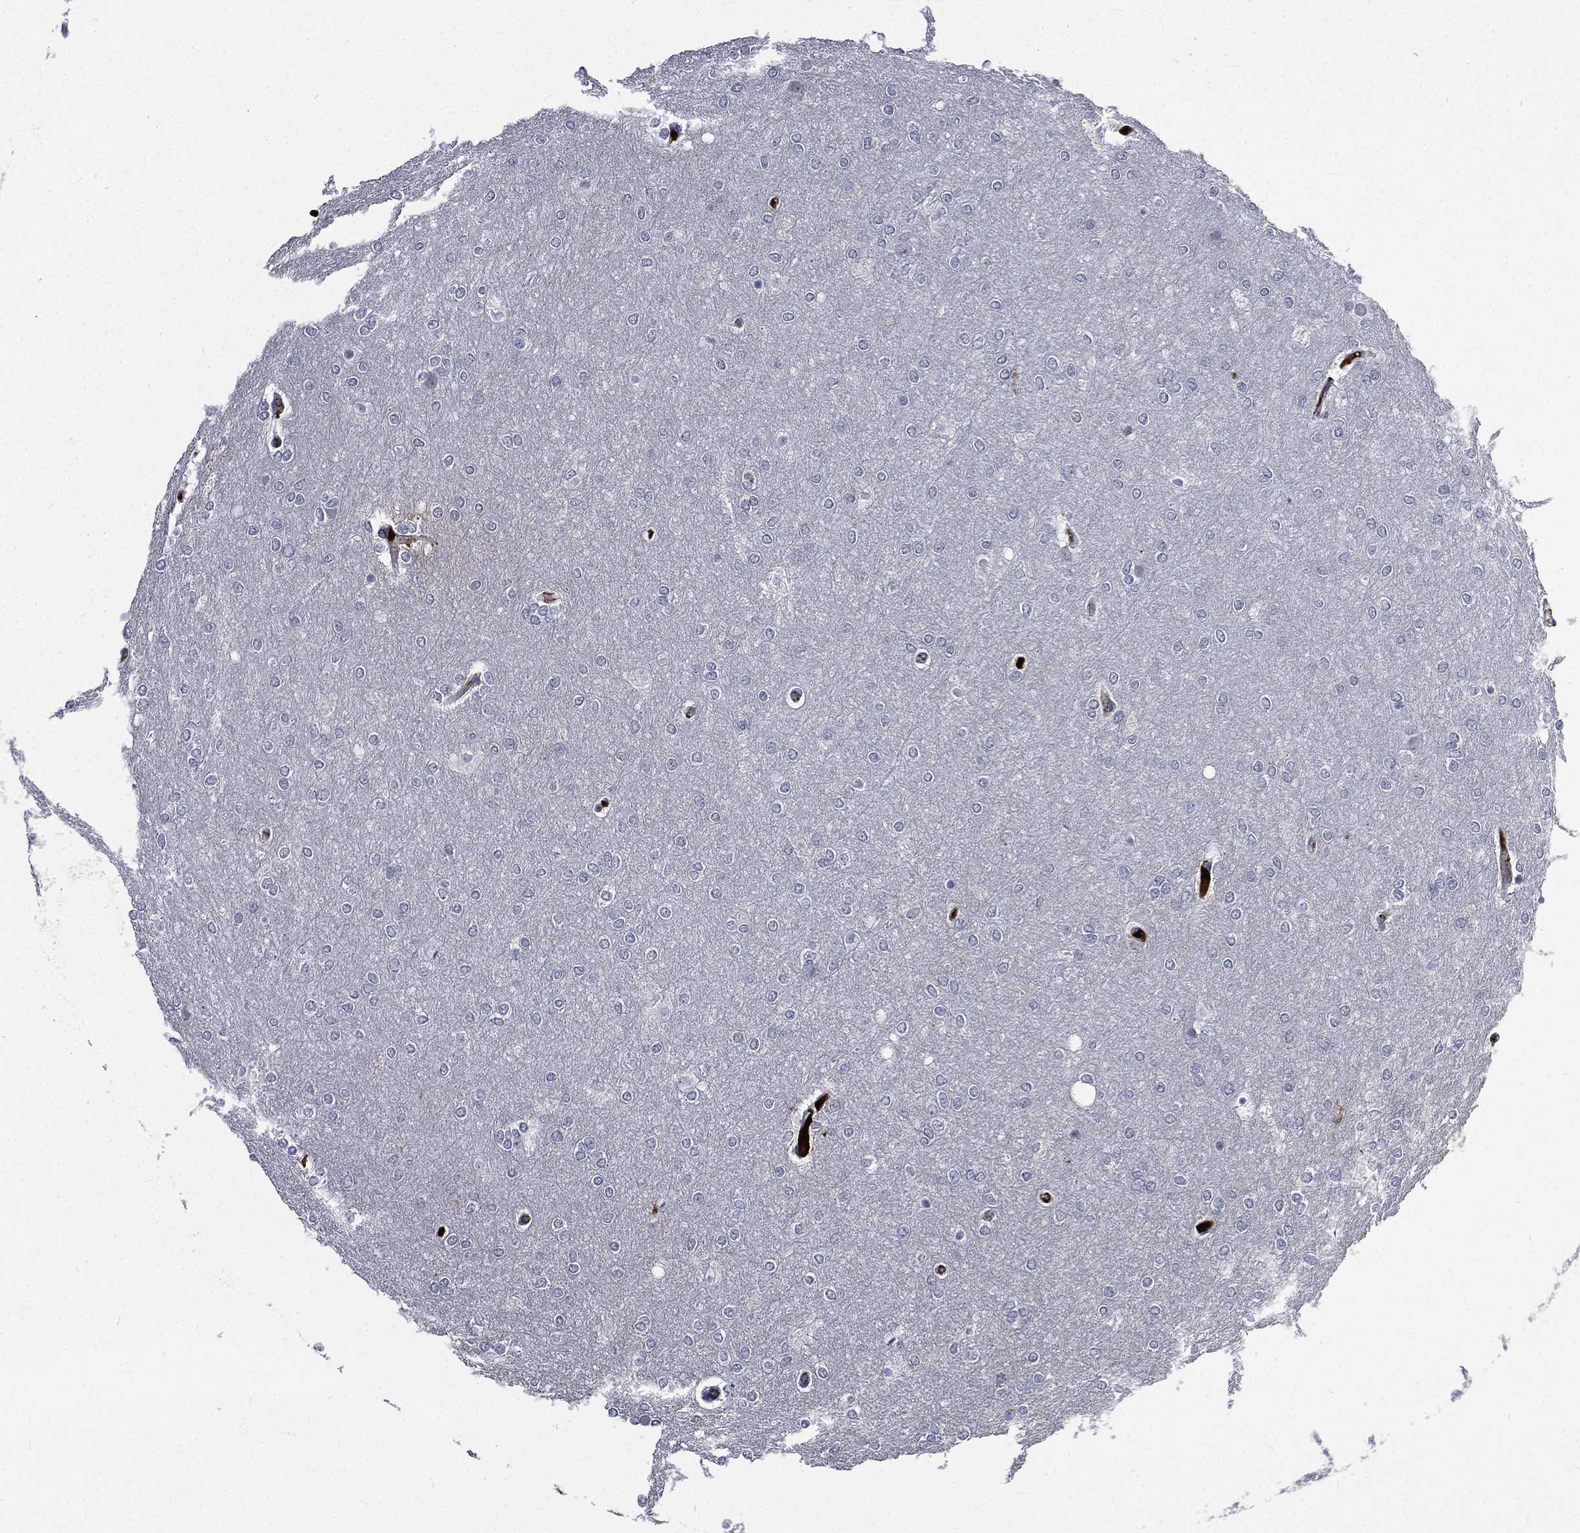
{"staining": {"intensity": "negative", "quantity": "none", "location": "none"}, "tissue": "glioma", "cell_type": "Tumor cells", "image_type": "cancer", "snomed": [{"axis": "morphology", "description": "Glioma, malignant, High grade"}, {"axis": "topography", "description": "Brain"}], "caption": "IHC micrograph of glioma stained for a protein (brown), which demonstrates no staining in tumor cells.", "gene": "FGG", "patient": {"sex": "female", "age": 61}}